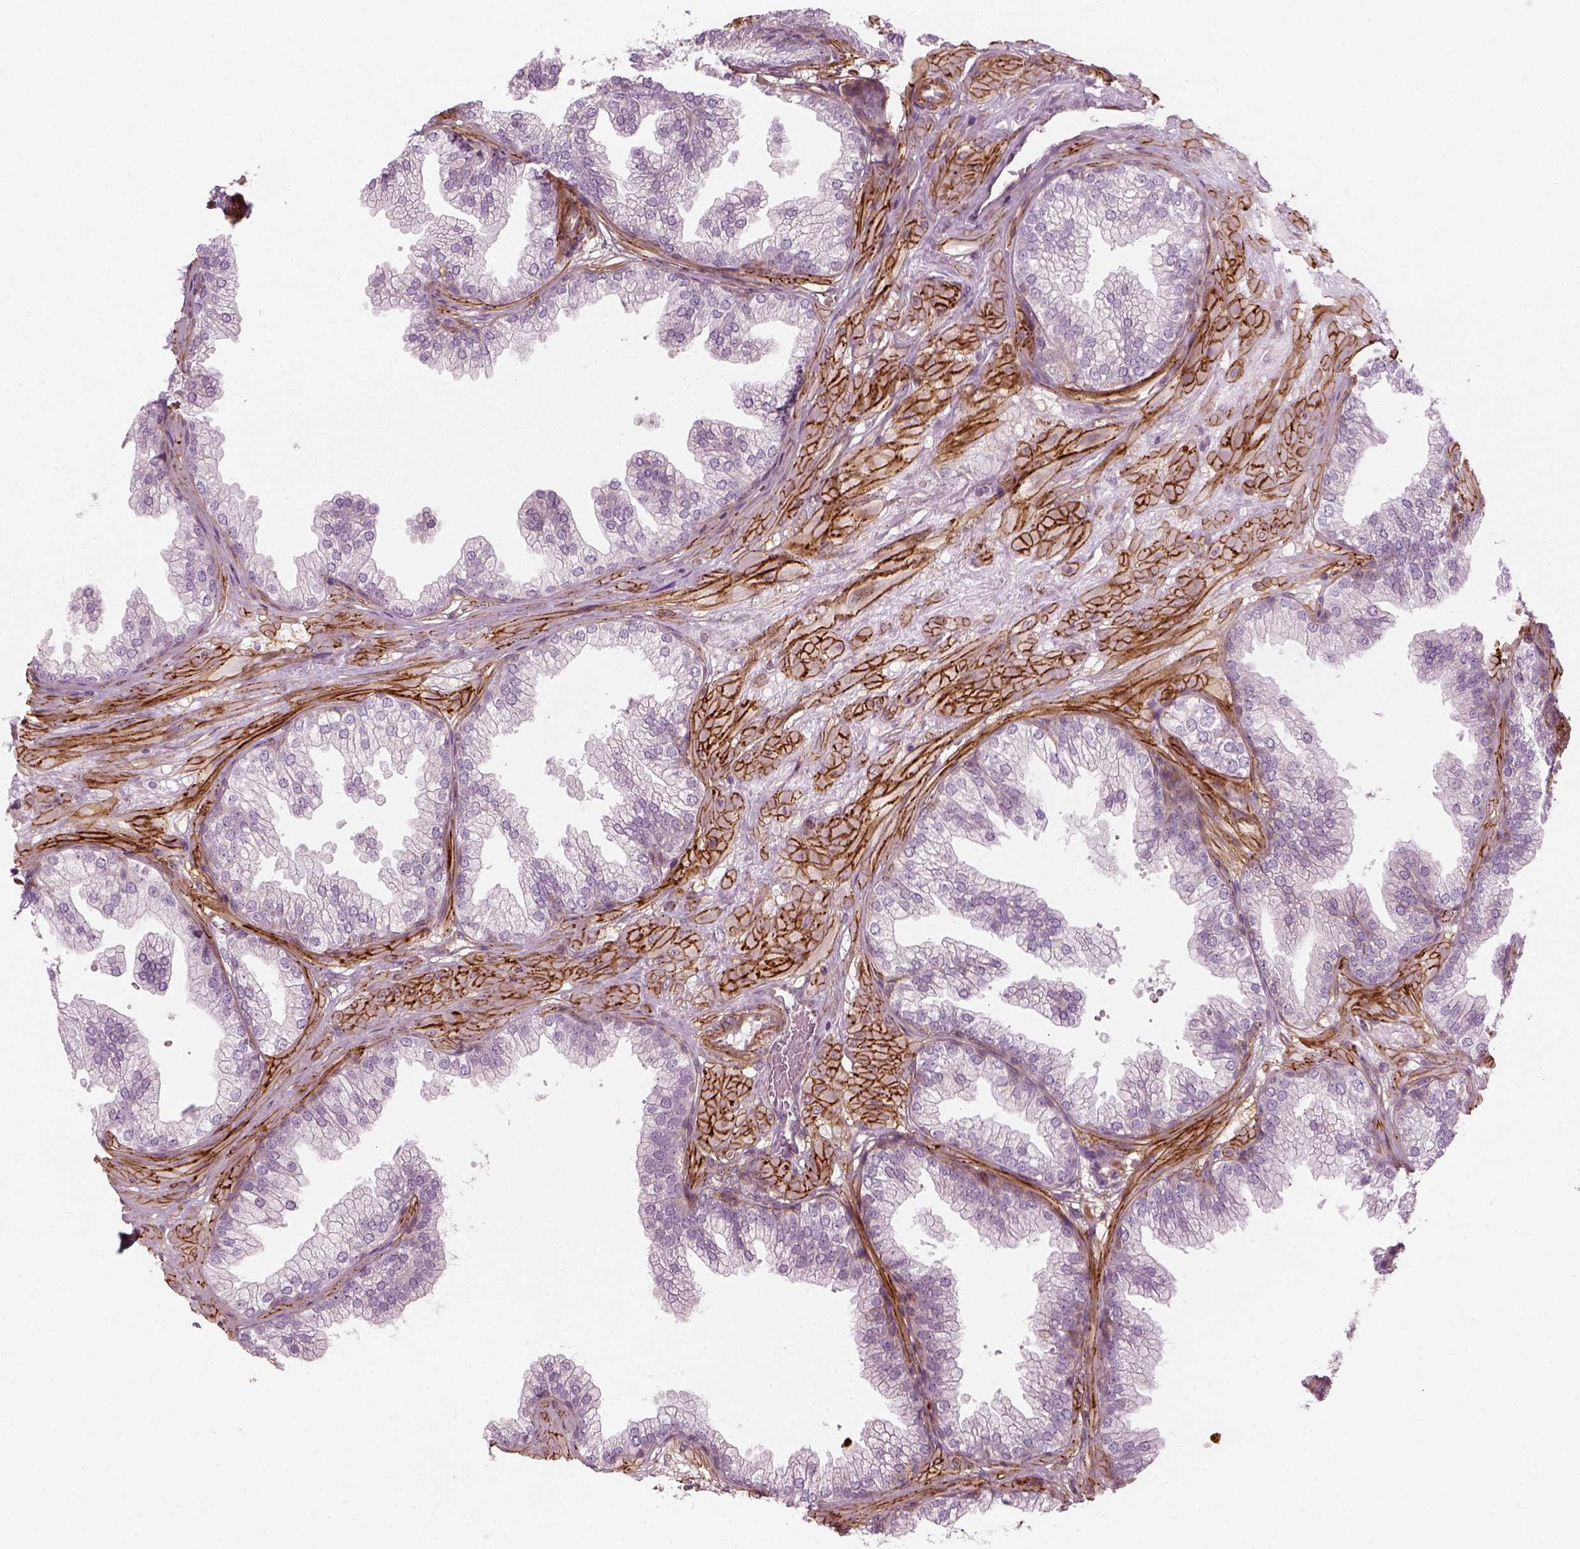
{"staining": {"intensity": "negative", "quantity": "none", "location": "none"}, "tissue": "prostate", "cell_type": "Glandular cells", "image_type": "normal", "snomed": [{"axis": "morphology", "description": "Normal tissue, NOS"}, {"axis": "topography", "description": "Prostate"}], "caption": "IHC of benign human prostate exhibits no expression in glandular cells.", "gene": "NPTN", "patient": {"sex": "male", "age": 37}}